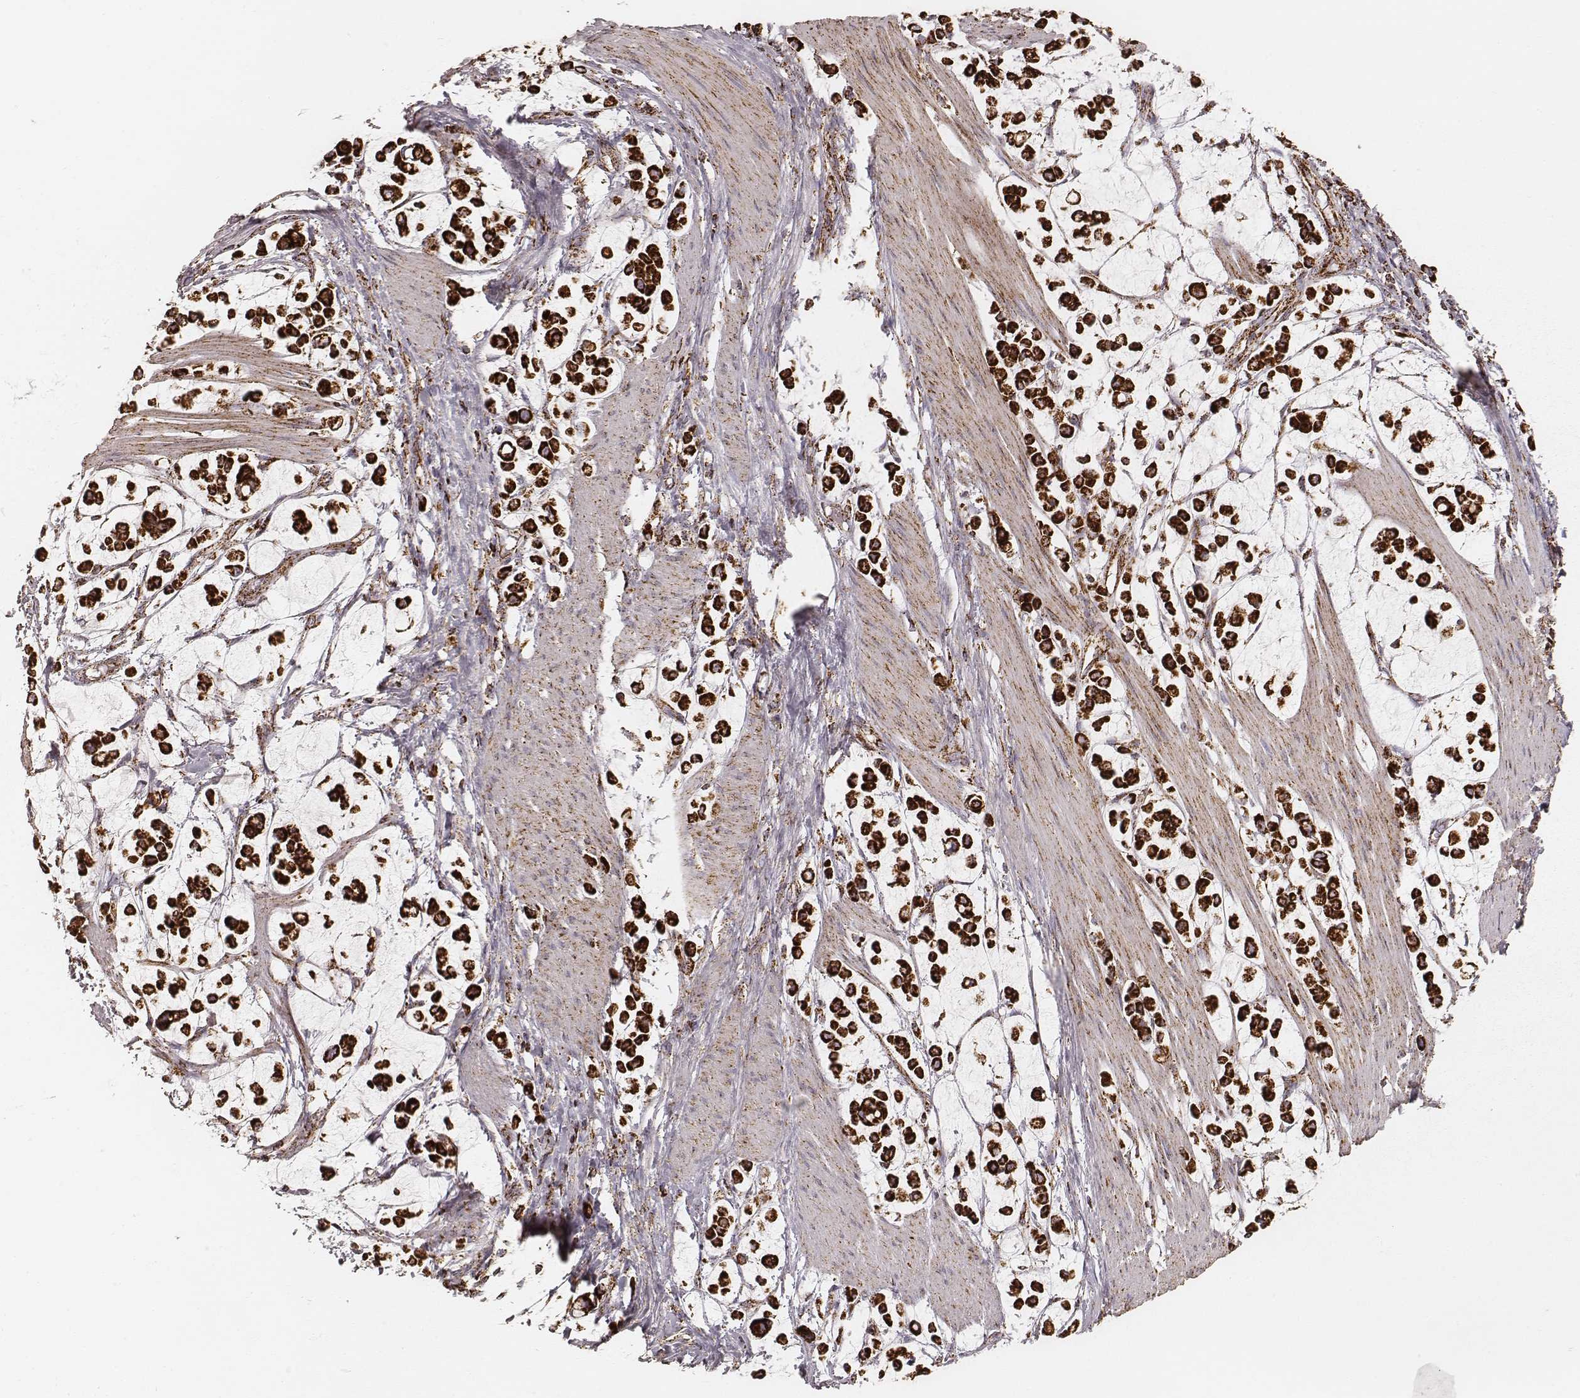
{"staining": {"intensity": "strong", "quantity": ">75%", "location": "cytoplasmic/membranous"}, "tissue": "stomach cancer", "cell_type": "Tumor cells", "image_type": "cancer", "snomed": [{"axis": "morphology", "description": "Adenocarcinoma, NOS"}, {"axis": "topography", "description": "Stomach"}], "caption": "Stomach adenocarcinoma stained with a brown dye demonstrates strong cytoplasmic/membranous positive staining in about >75% of tumor cells.", "gene": "CS", "patient": {"sex": "male", "age": 82}}